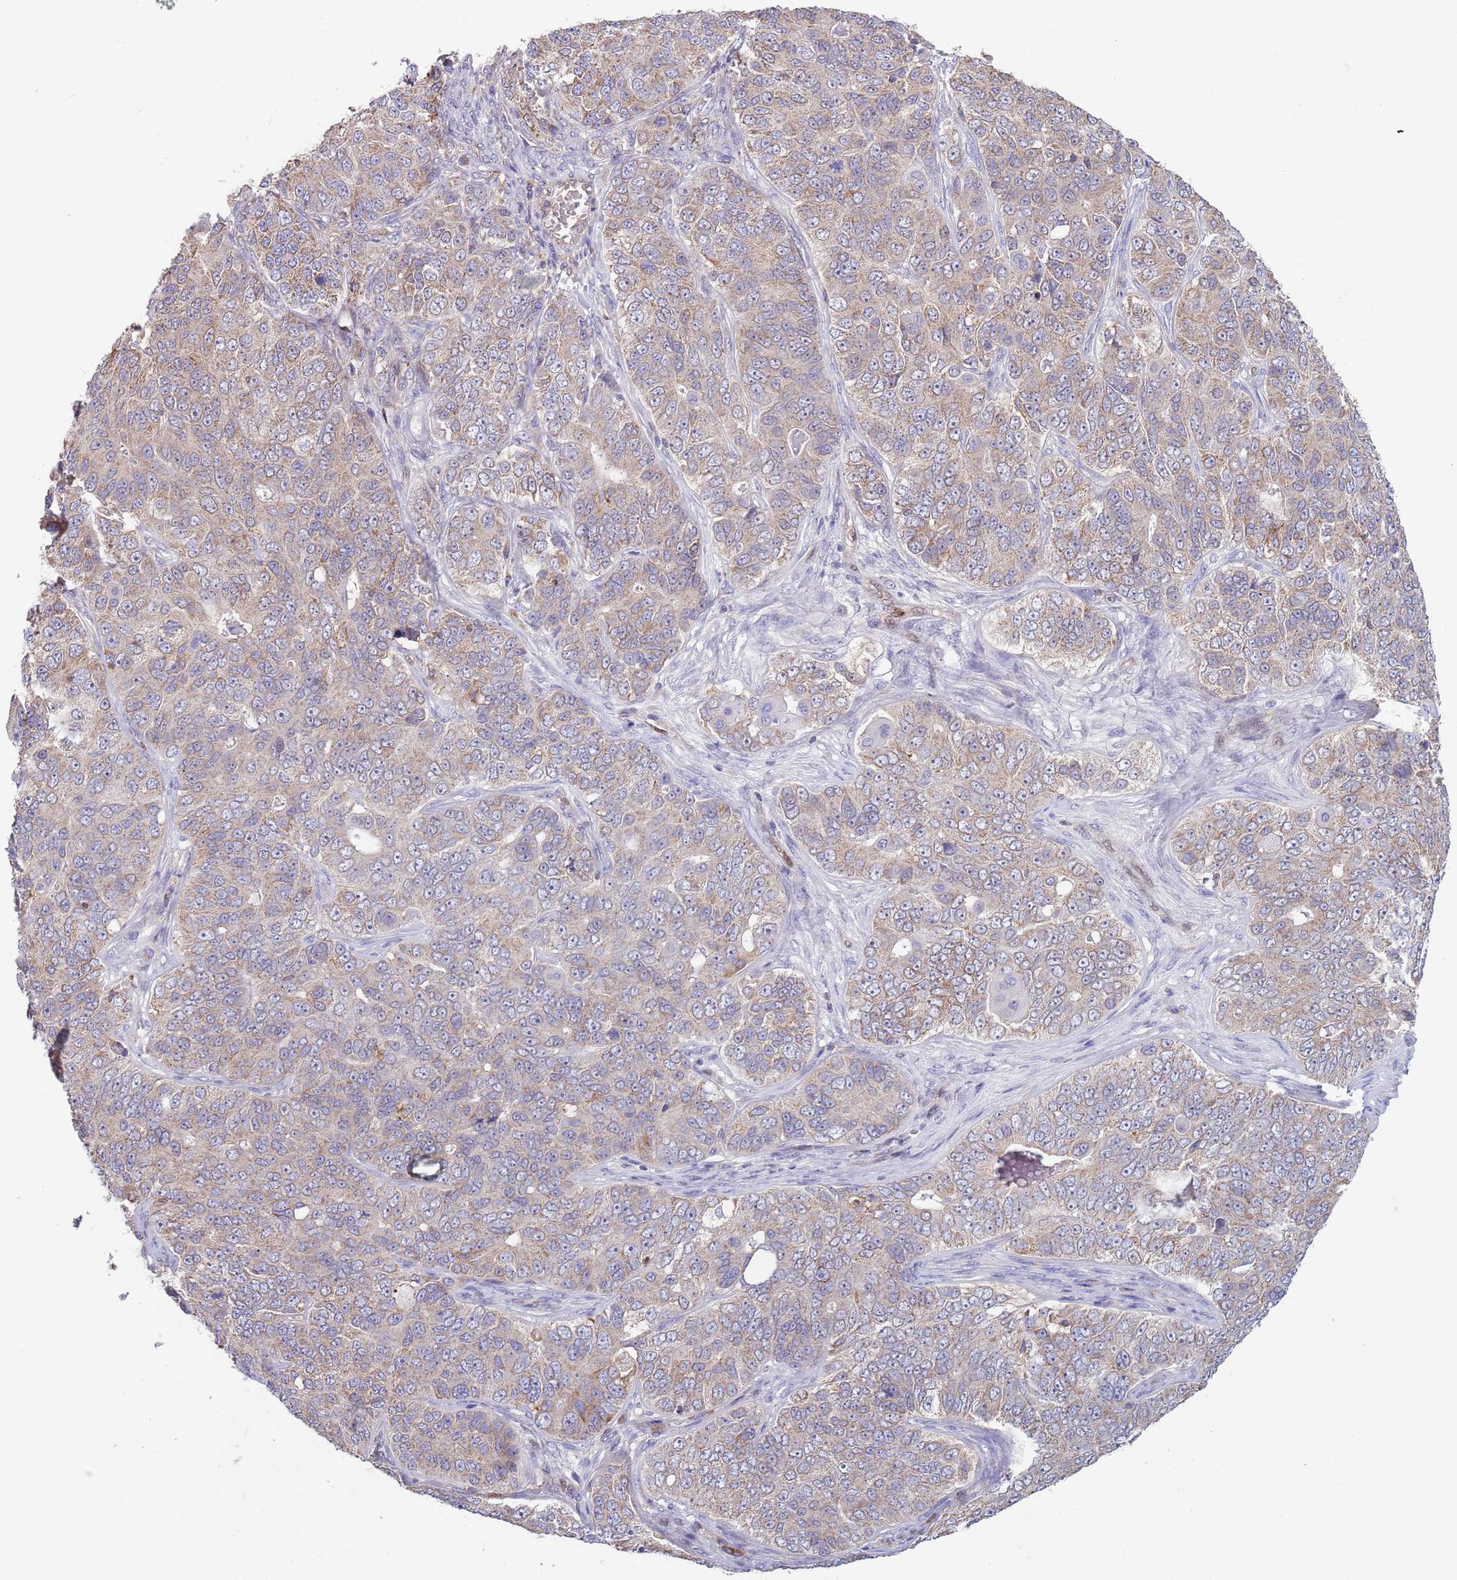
{"staining": {"intensity": "weak", "quantity": ">75%", "location": "cytoplasmic/membranous"}, "tissue": "ovarian cancer", "cell_type": "Tumor cells", "image_type": "cancer", "snomed": [{"axis": "morphology", "description": "Carcinoma, endometroid"}, {"axis": "topography", "description": "Ovary"}], "caption": "Weak cytoplasmic/membranous protein positivity is identified in about >75% of tumor cells in endometroid carcinoma (ovarian).", "gene": "DDT", "patient": {"sex": "female", "age": 51}}